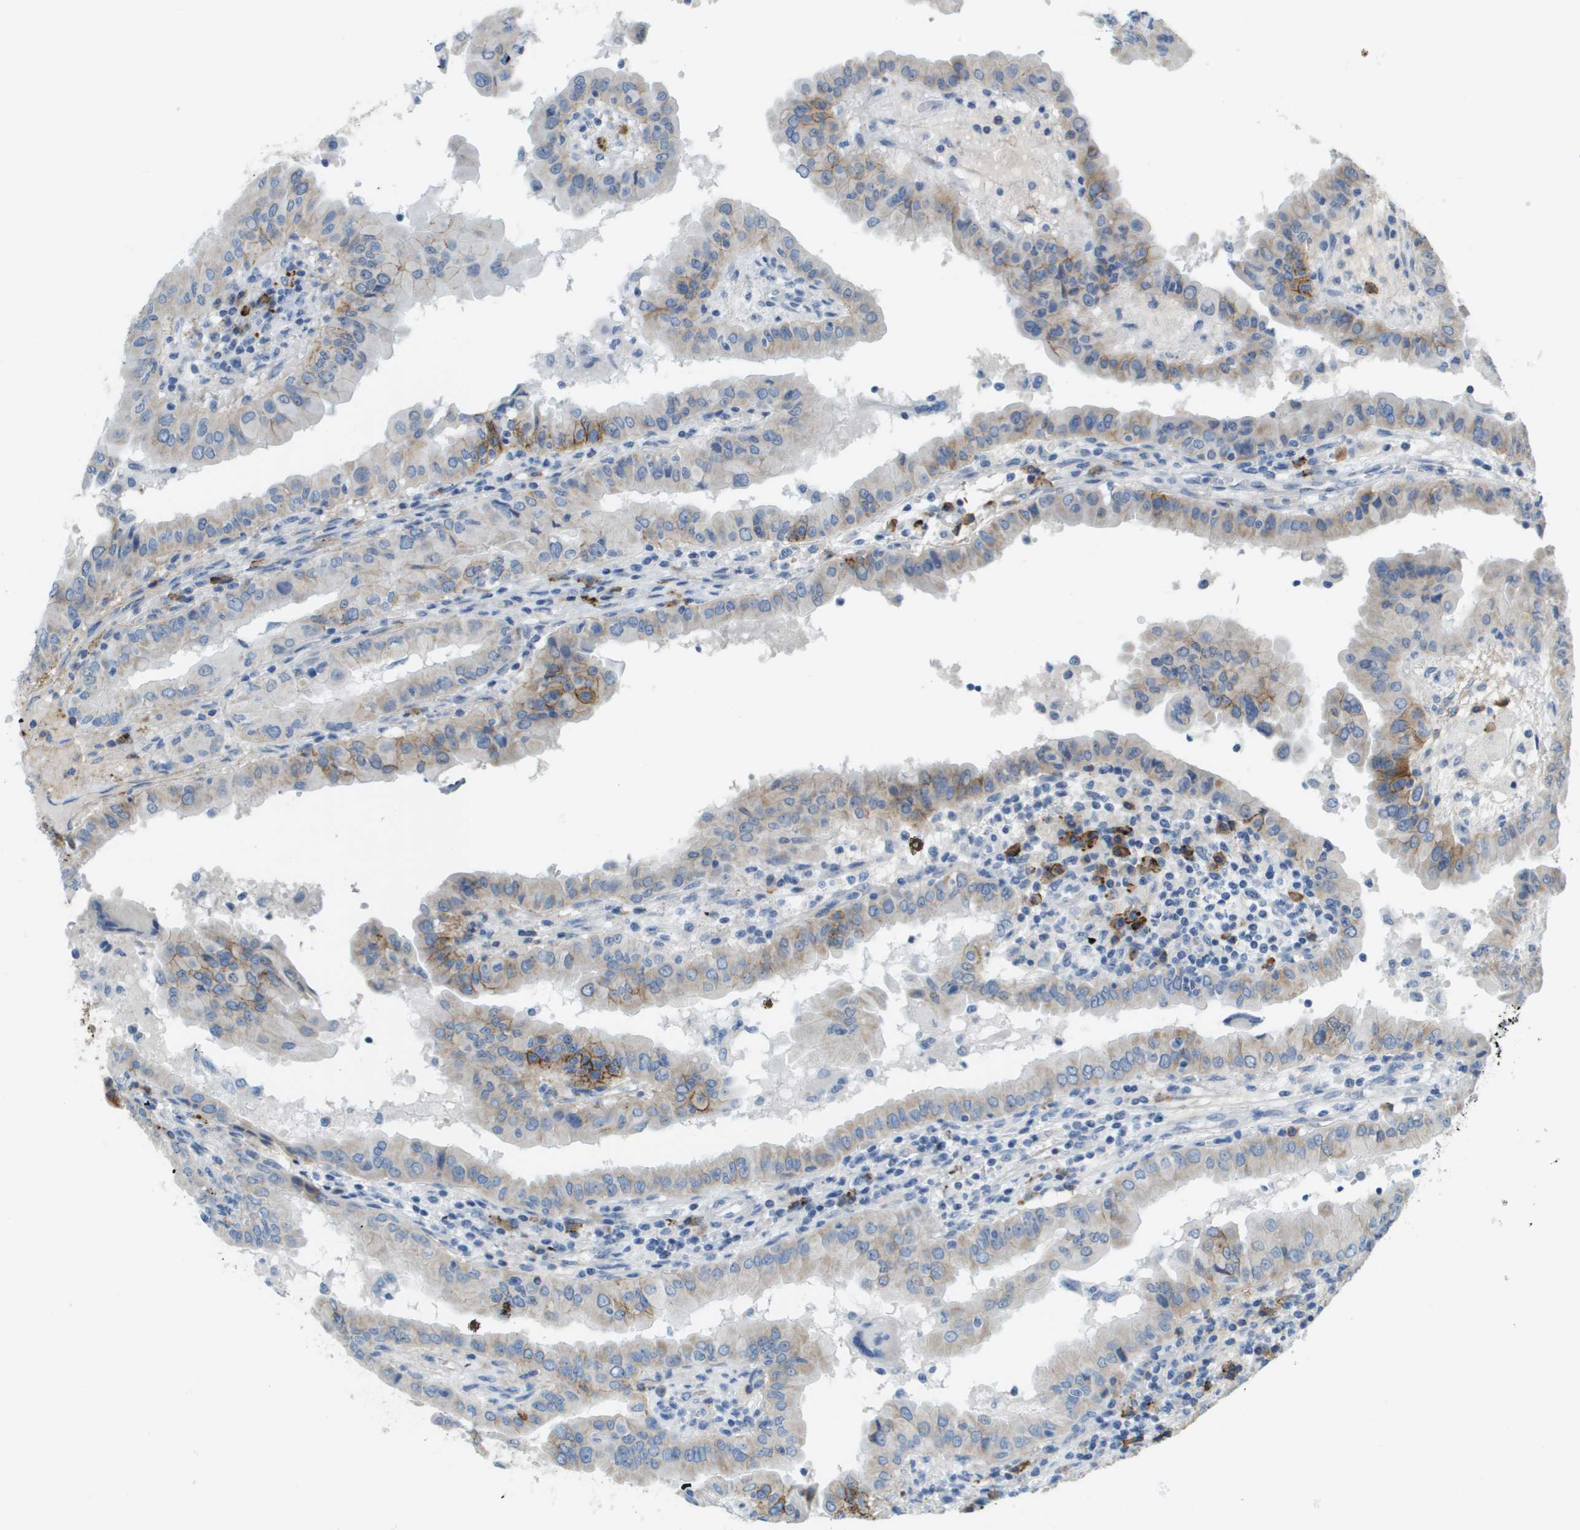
{"staining": {"intensity": "moderate", "quantity": "<25%", "location": "cytoplasmic/membranous"}, "tissue": "thyroid cancer", "cell_type": "Tumor cells", "image_type": "cancer", "snomed": [{"axis": "morphology", "description": "Papillary adenocarcinoma, NOS"}, {"axis": "topography", "description": "Thyroid gland"}], "caption": "Immunohistochemical staining of papillary adenocarcinoma (thyroid) displays moderate cytoplasmic/membranous protein expression in about <25% of tumor cells.", "gene": "SDC1", "patient": {"sex": "male", "age": 33}}